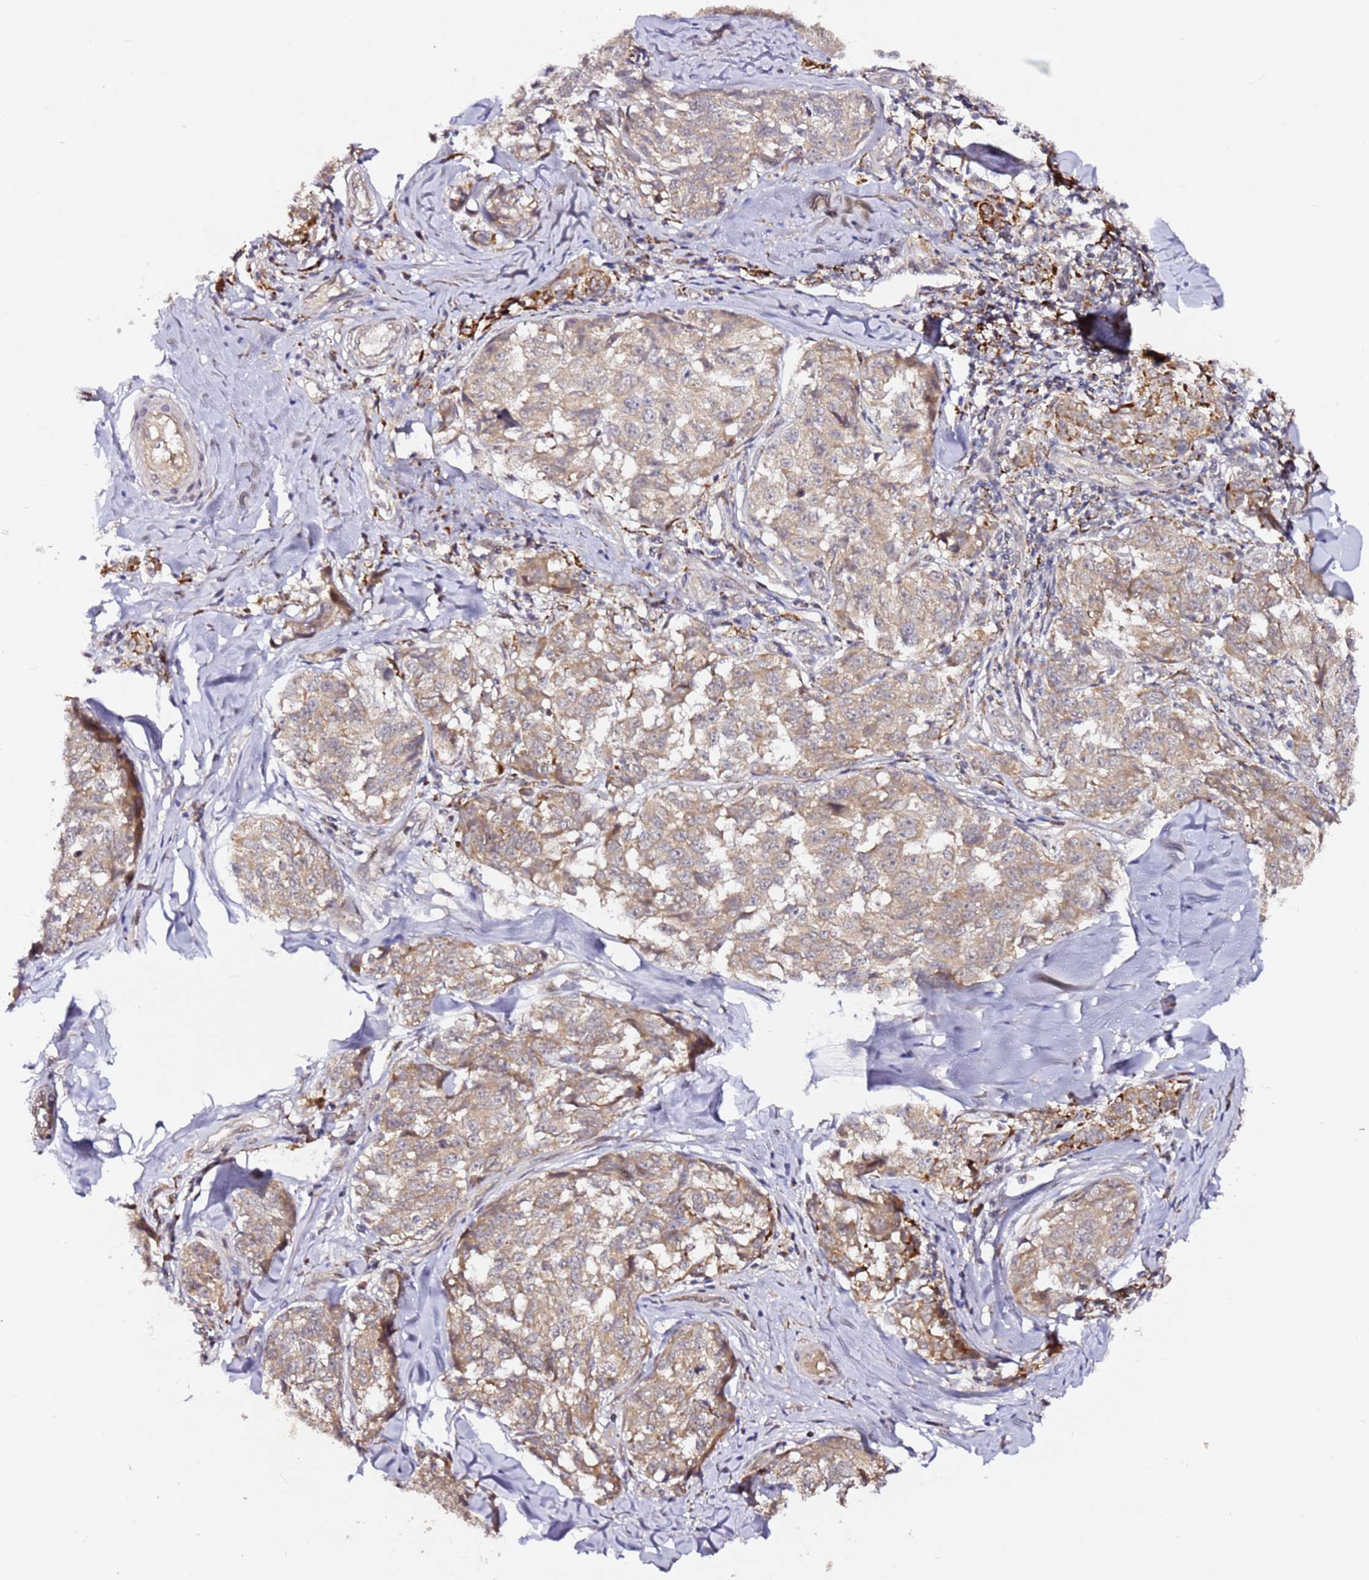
{"staining": {"intensity": "weak", "quantity": ">75%", "location": "cytoplasmic/membranous"}, "tissue": "melanoma", "cell_type": "Tumor cells", "image_type": "cancer", "snomed": [{"axis": "morphology", "description": "Normal tissue, NOS"}, {"axis": "morphology", "description": "Malignant melanoma, NOS"}, {"axis": "topography", "description": "Skin"}], "caption": "This histopathology image reveals immunohistochemistry staining of melanoma, with low weak cytoplasmic/membranous positivity in approximately >75% of tumor cells.", "gene": "ALG11", "patient": {"sex": "female", "age": 64}}